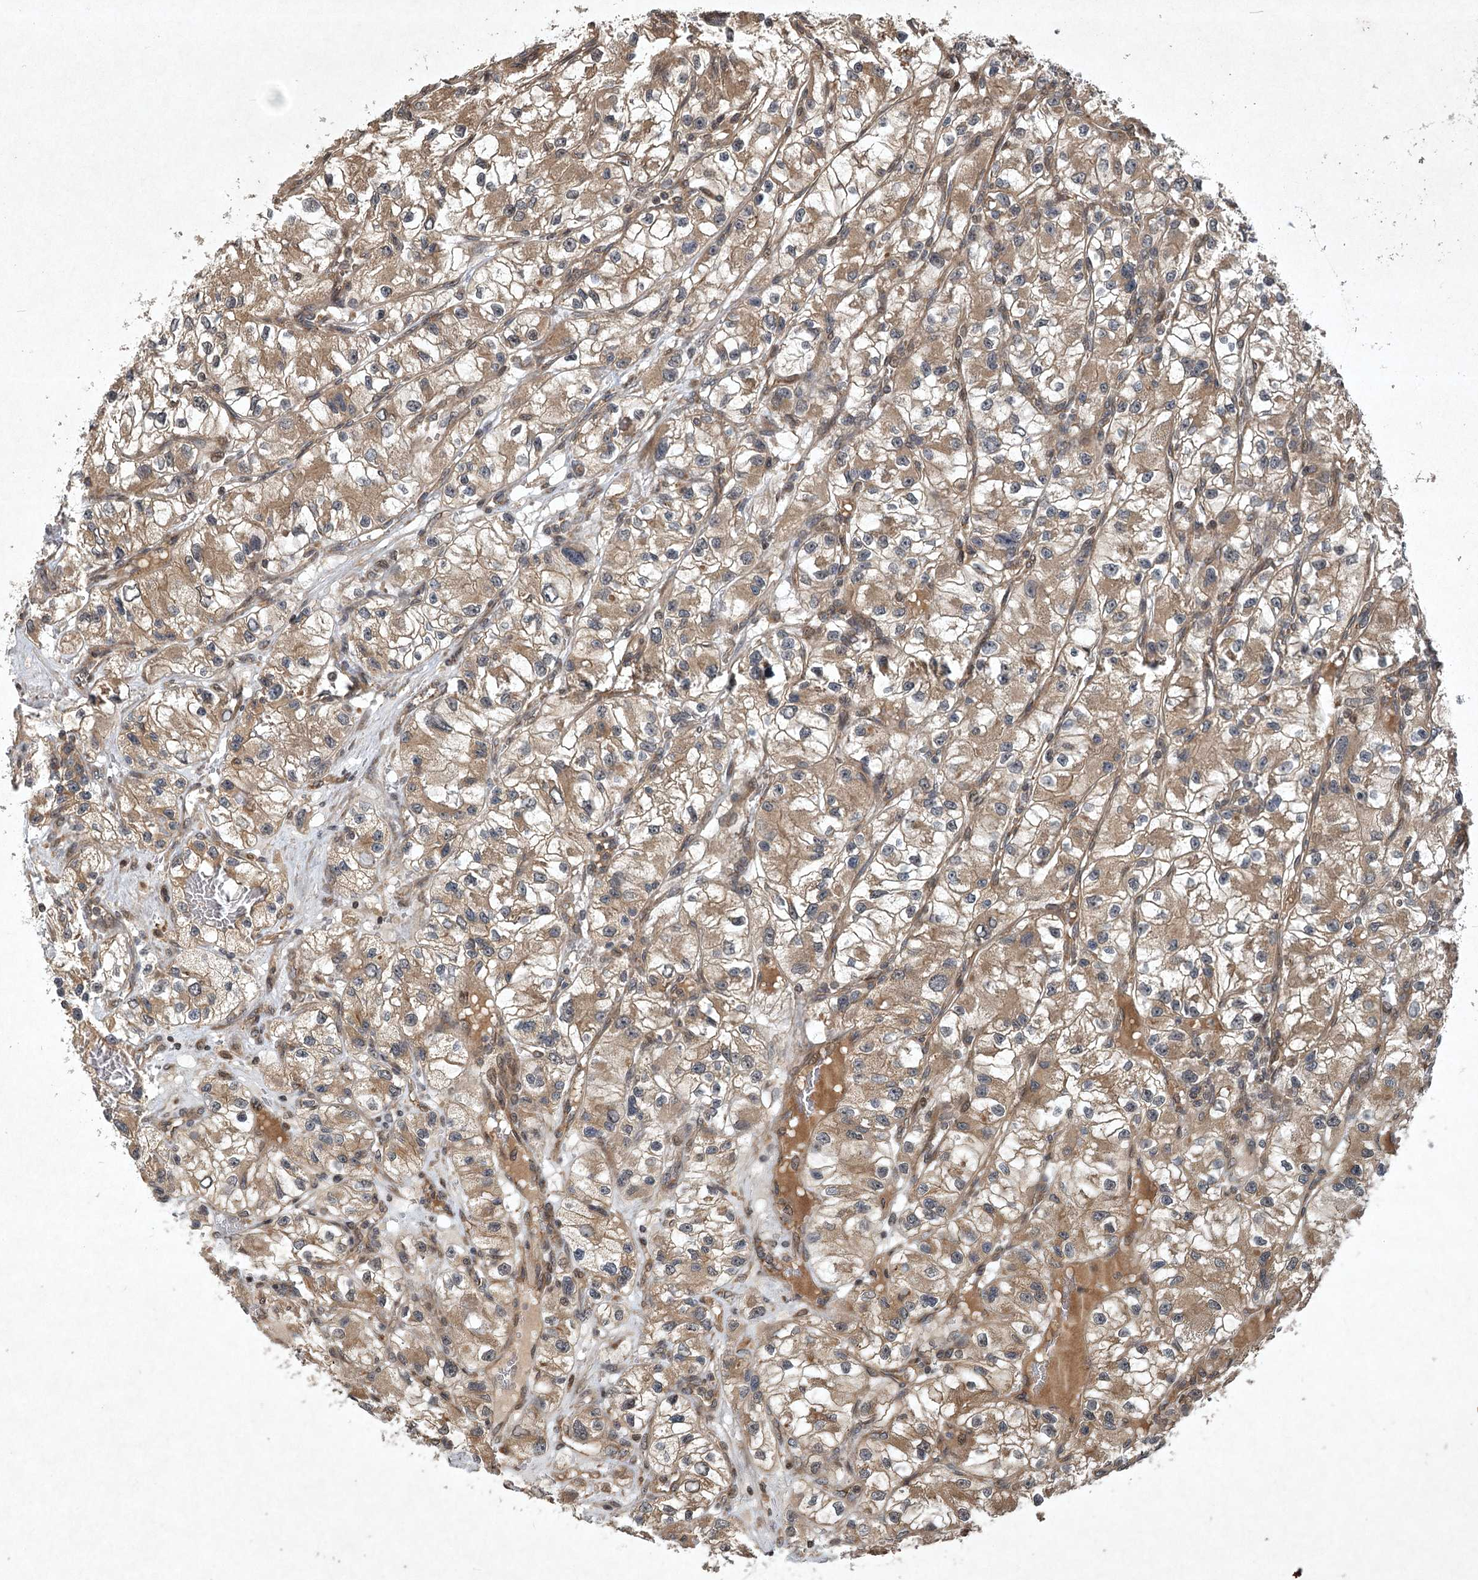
{"staining": {"intensity": "moderate", "quantity": ">75%", "location": "cytoplasmic/membranous"}, "tissue": "renal cancer", "cell_type": "Tumor cells", "image_type": "cancer", "snomed": [{"axis": "morphology", "description": "Adenocarcinoma, NOS"}, {"axis": "topography", "description": "Kidney"}], "caption": "High-power microscopy captured an immunohistochemistry photomicrograph of renal adenocarcinoma, revealing moderate cytoplasmic/membranous staining in approximately >75% of tumor cells.", "gene": "INSIG2", "patient": {"sex": "female", "age": 57}}